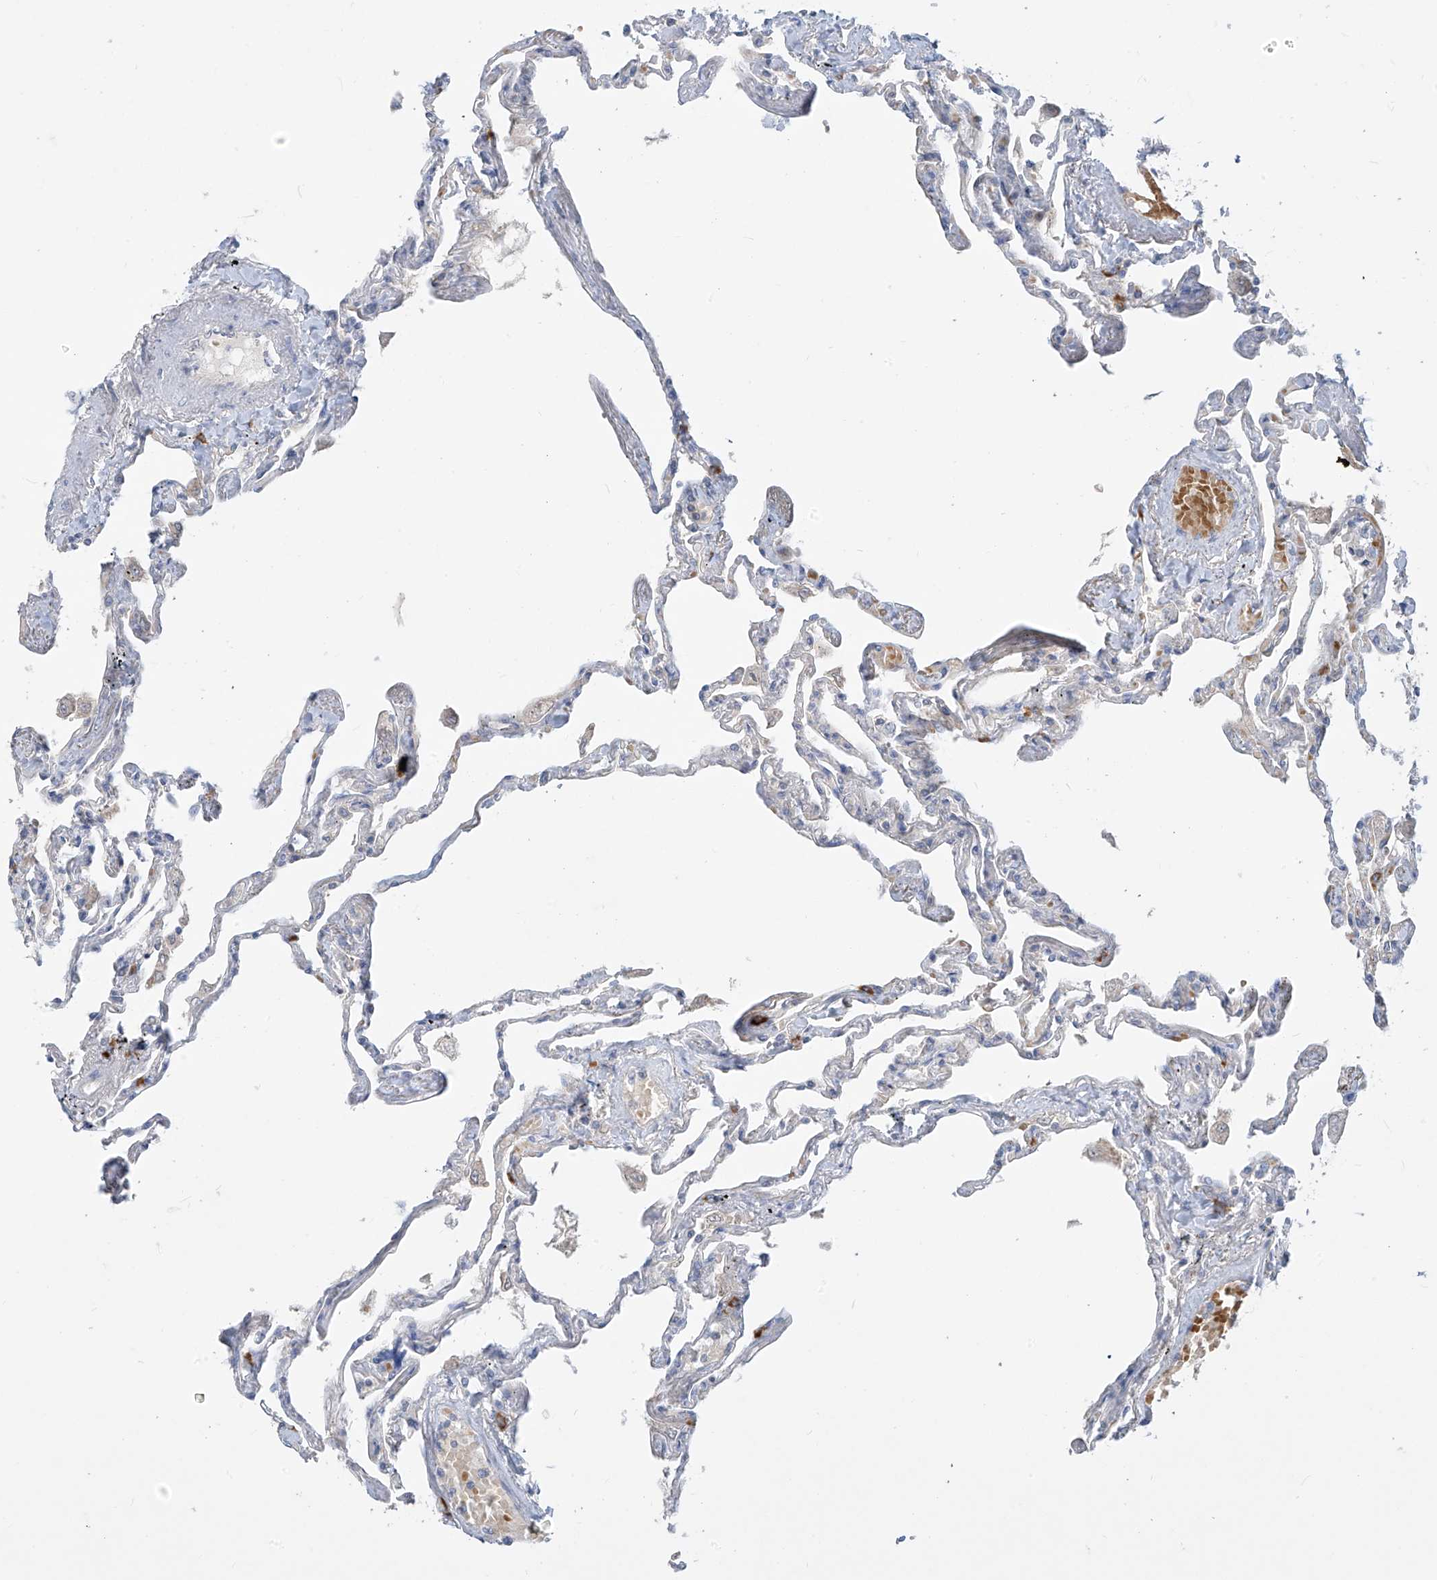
{"staining": {"intensity": "negative", "quantity": "none", "location": "none"}, "tissue": "lung", "cell_type": "Alveolar cells", "image_type": "normal", "snomed": [{"axis": "morphology", "description": "Normal tissue, NOS"}, {"axis": "topography", "description": "Lung"}], "caption": "This is an immunohistochemistry micrograph of unremarkable lung. There is no expression in alveolar cells.", "gene": "DGKQ", "patient": {"sex": "female", "age": 67}}